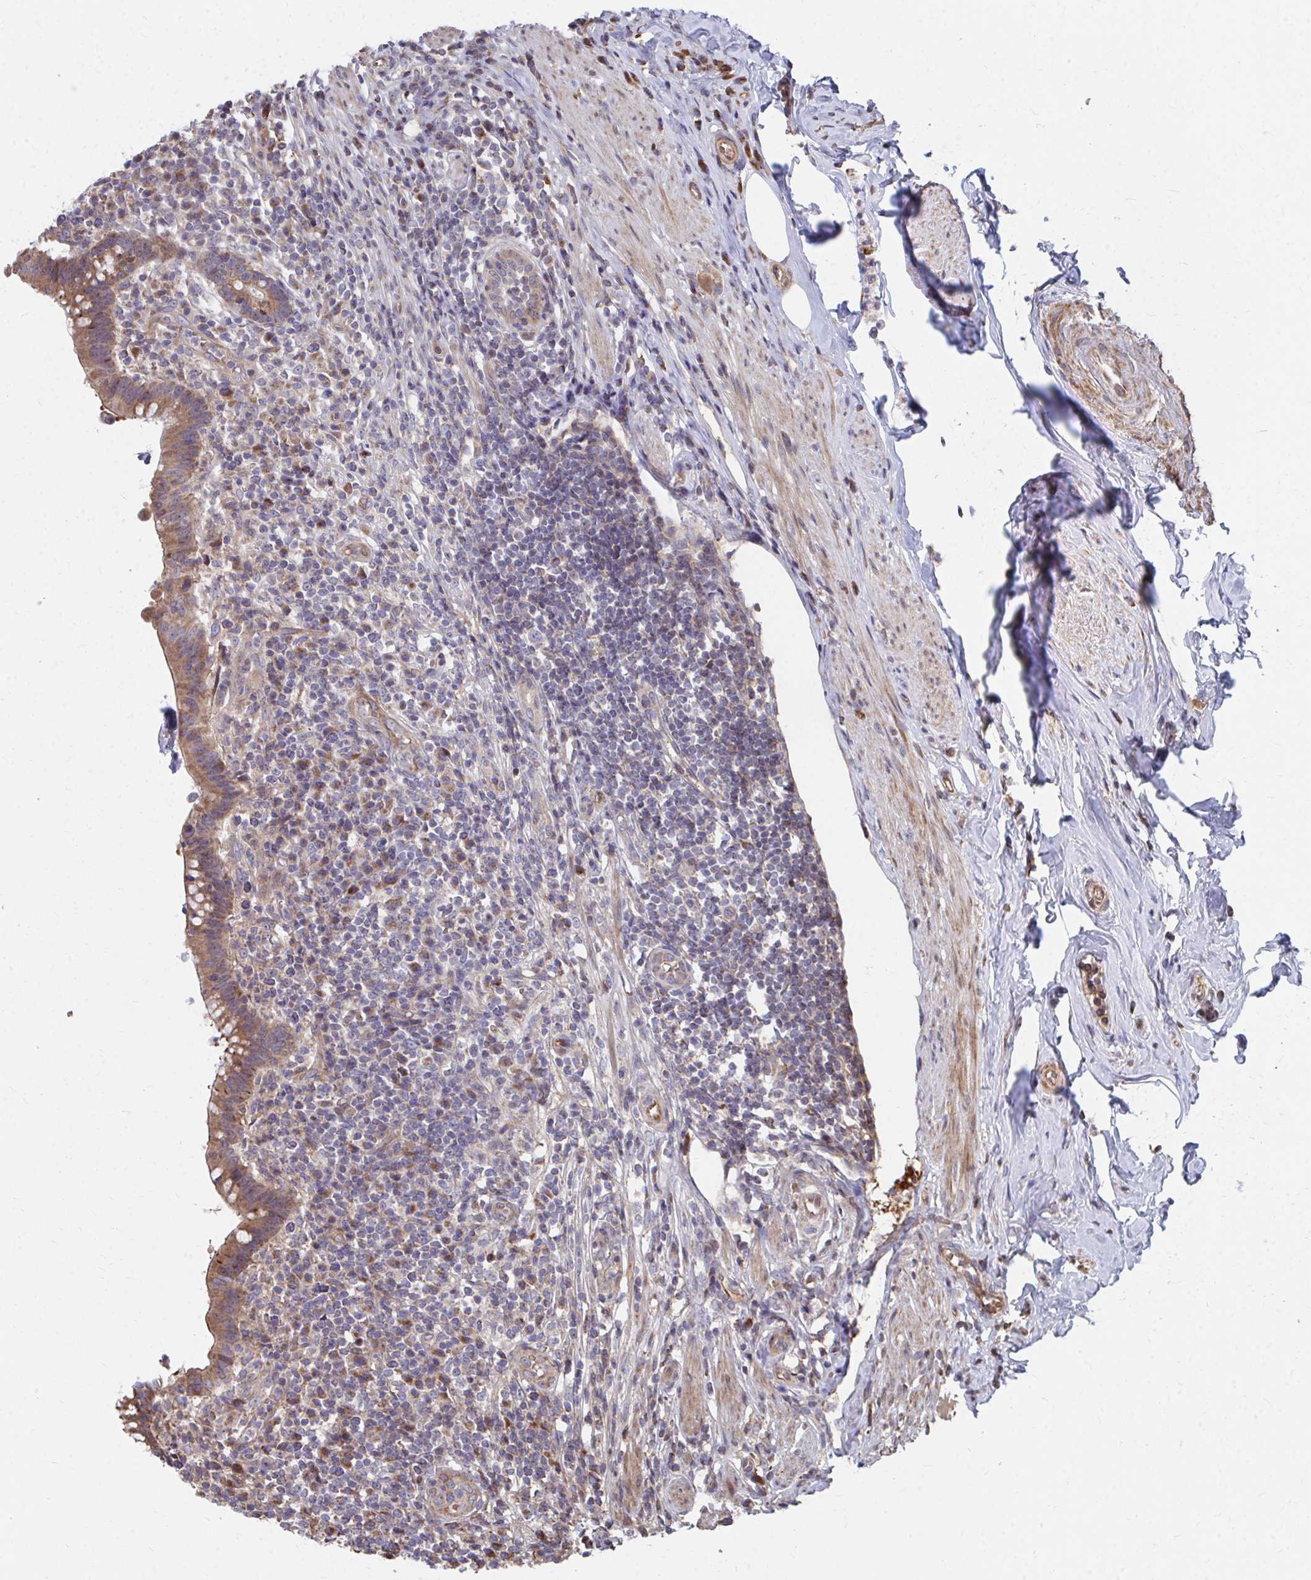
{"staining": {"intensity": "moderate", "quantity": ">75%", "location": "cytoplasmic/membranous"}, "tissue": "appendix", "cell_type": "Glandular cells", "image_type": "normal", "snomed": [{"axis": "morphology", "description": "Normal tissue, NOS"}, {"axis": "topography", "description": "Appendix"}], "caption": "Glandular cells reveal moderate cytoplasmic/membranous staining in about >75% of cells in benign appendix.", "gene": "FAM89A", "patient": {"sex": "female", "age": 56}}